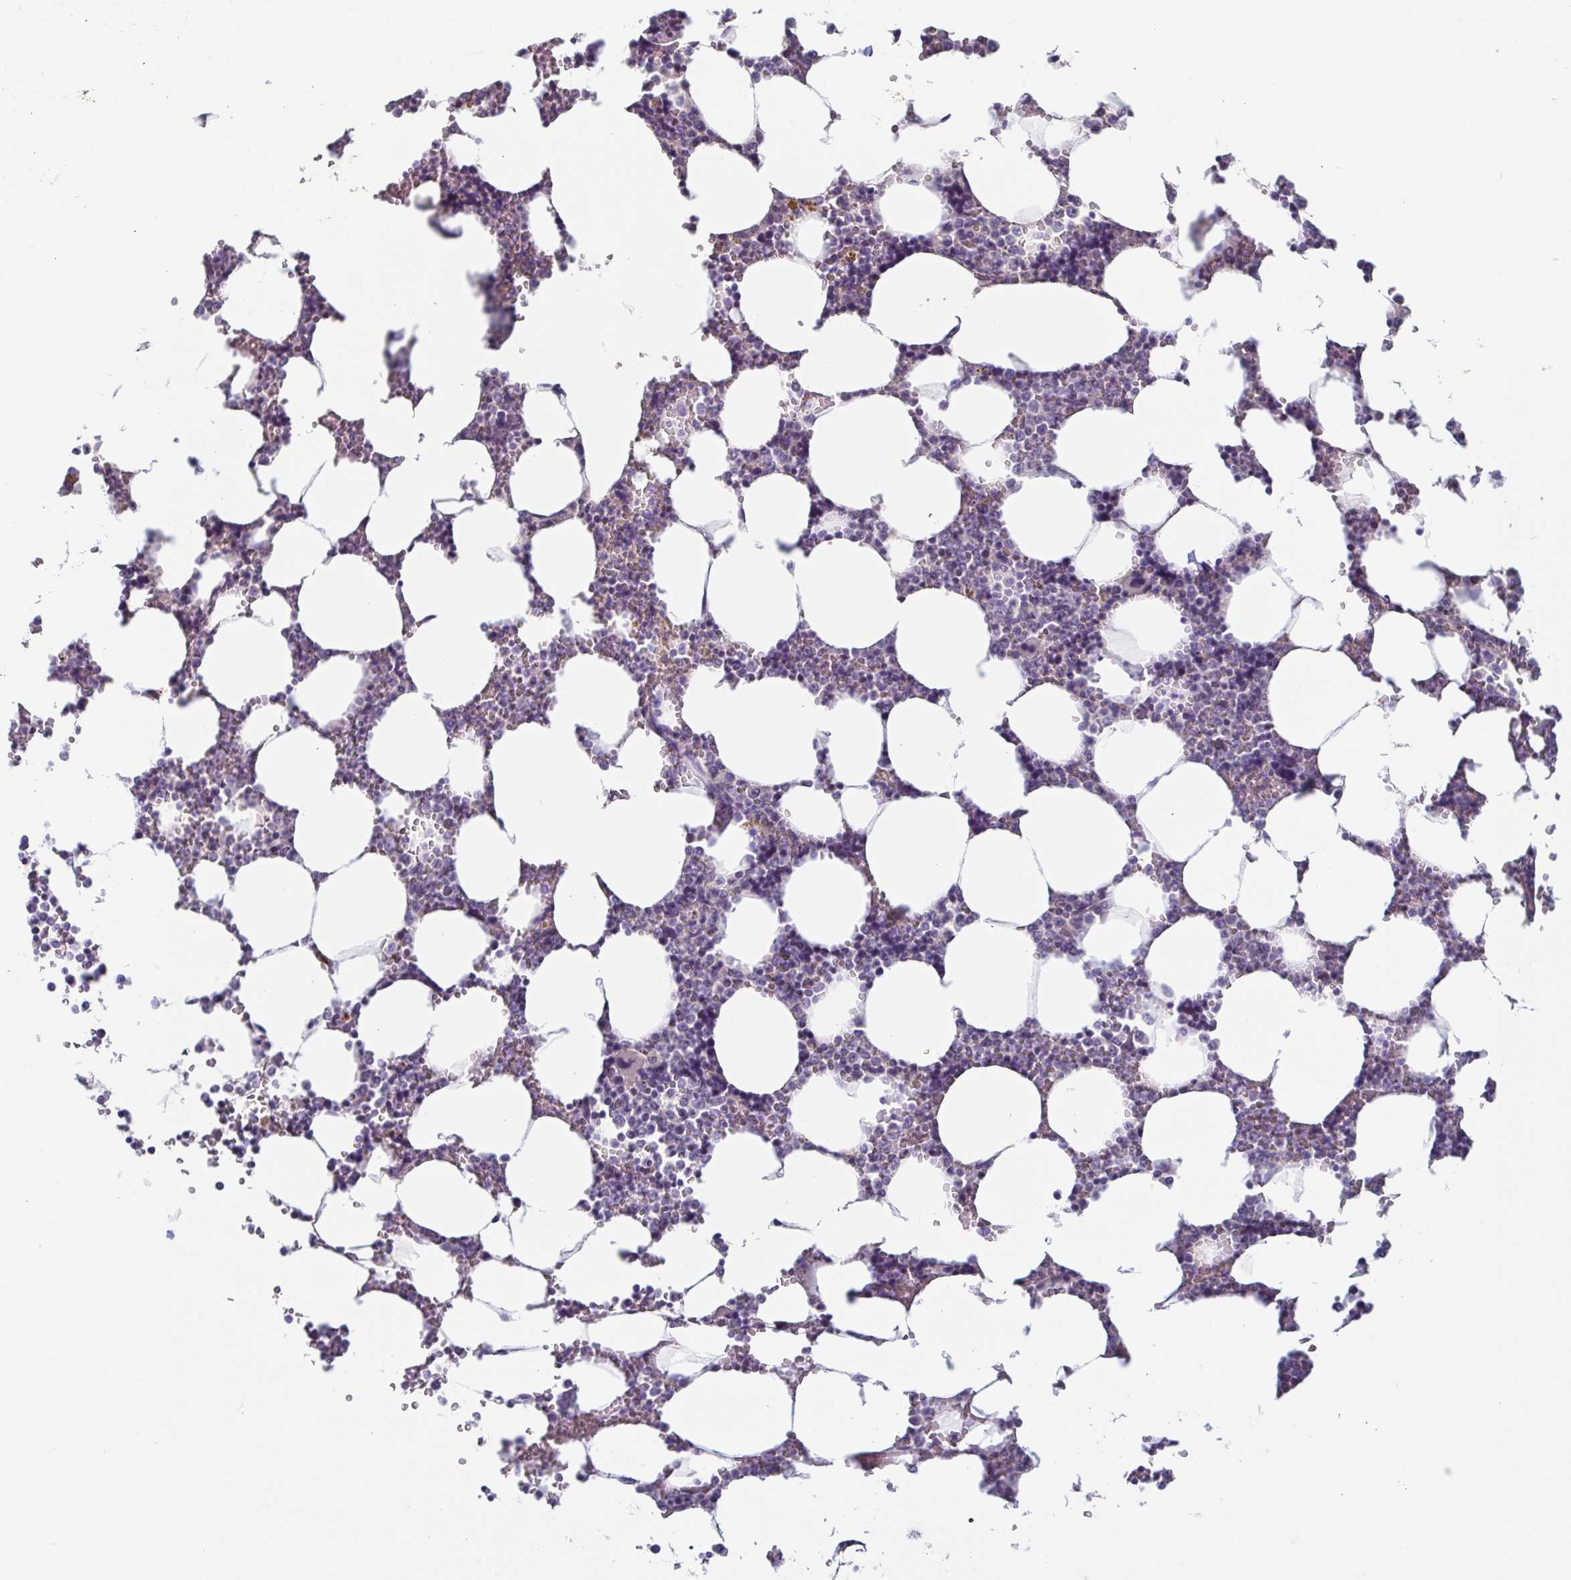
{"staining": {"intensity": "negative", "quantity": "none", "location": "none"}, "tissue": "bone marrow", "cell_type": "Hematopoietic cells", "image_type": "normal", "snomed": [{"axis": "morphology", "description": "Normal tissue, NOS"}, {"axis": "topography", "description": "Bone marrow"}], "caption": "Hematopoietic cells are negative for brown protein staining in normal bone marrow. The staining was performed using DAB to visualize the protein expression in brown, while the nuclei were stained in blue with hematoxylin (Magnification: 20x).", "gene": "ITLN1", "patient": {"sex": "male", "age": 64}}